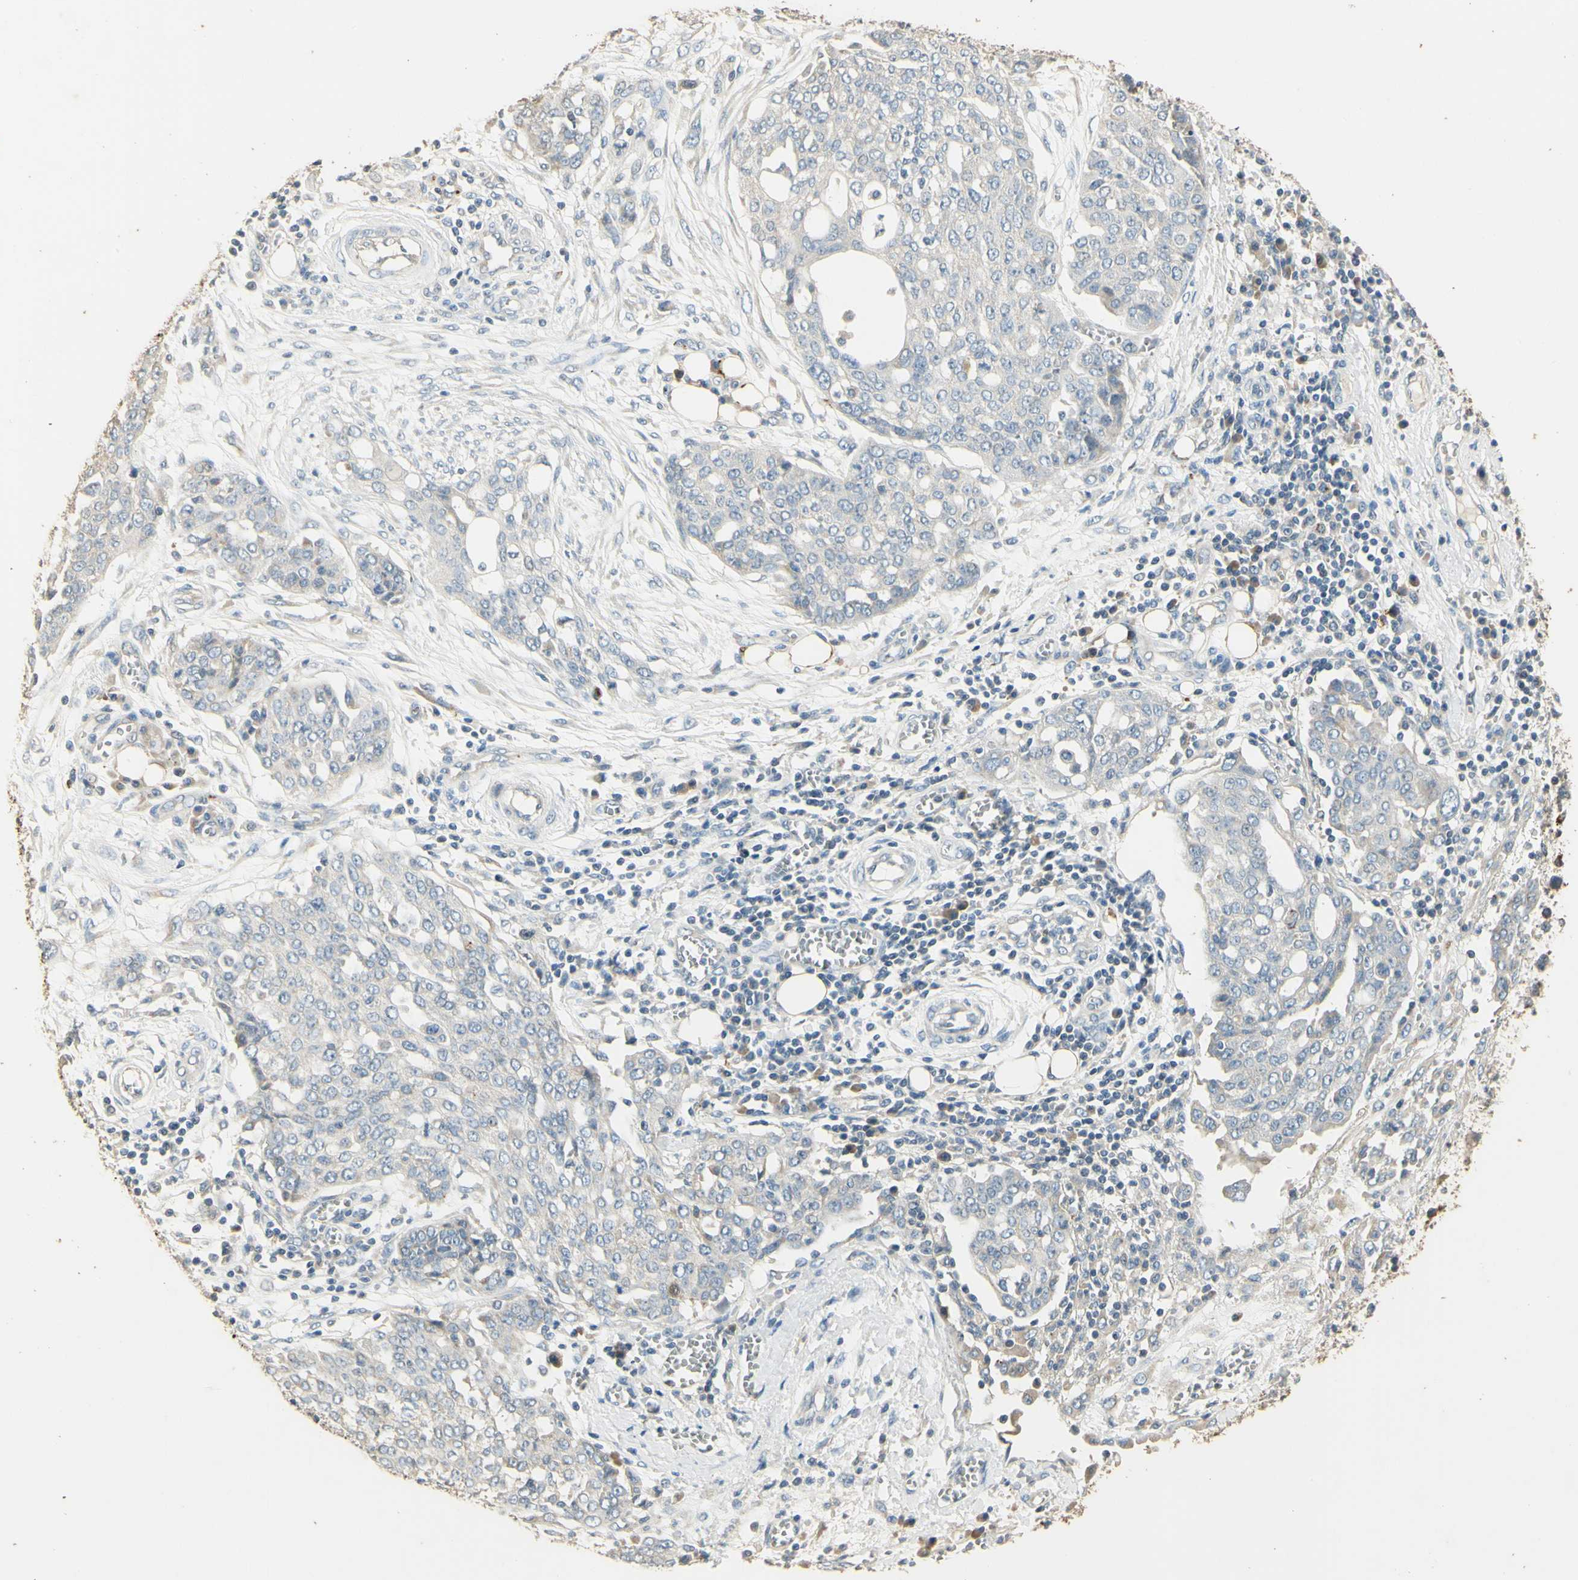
{"staining": {"intensity": "negative", "quantity": "none", "location": "none"}, "tissue": "ovarian cancer", "cell_type": "Tumor cells", "image_type": "cancer", "snomed": [{"axis": "morphology", "description": "Cystadenocarcinoma, serous, NOS"}, {"axis": "topography", "description": "Soft tissue"}, {"axis": "topography", "description": "Ovary"}], "caption": "Serous cystadenocarcinoma (ovarian) stained for a protein using IHC shows no positivity tumor cells.", "gene": "ARHGEF17", "patient": {"sex": "female", "age": 57}}